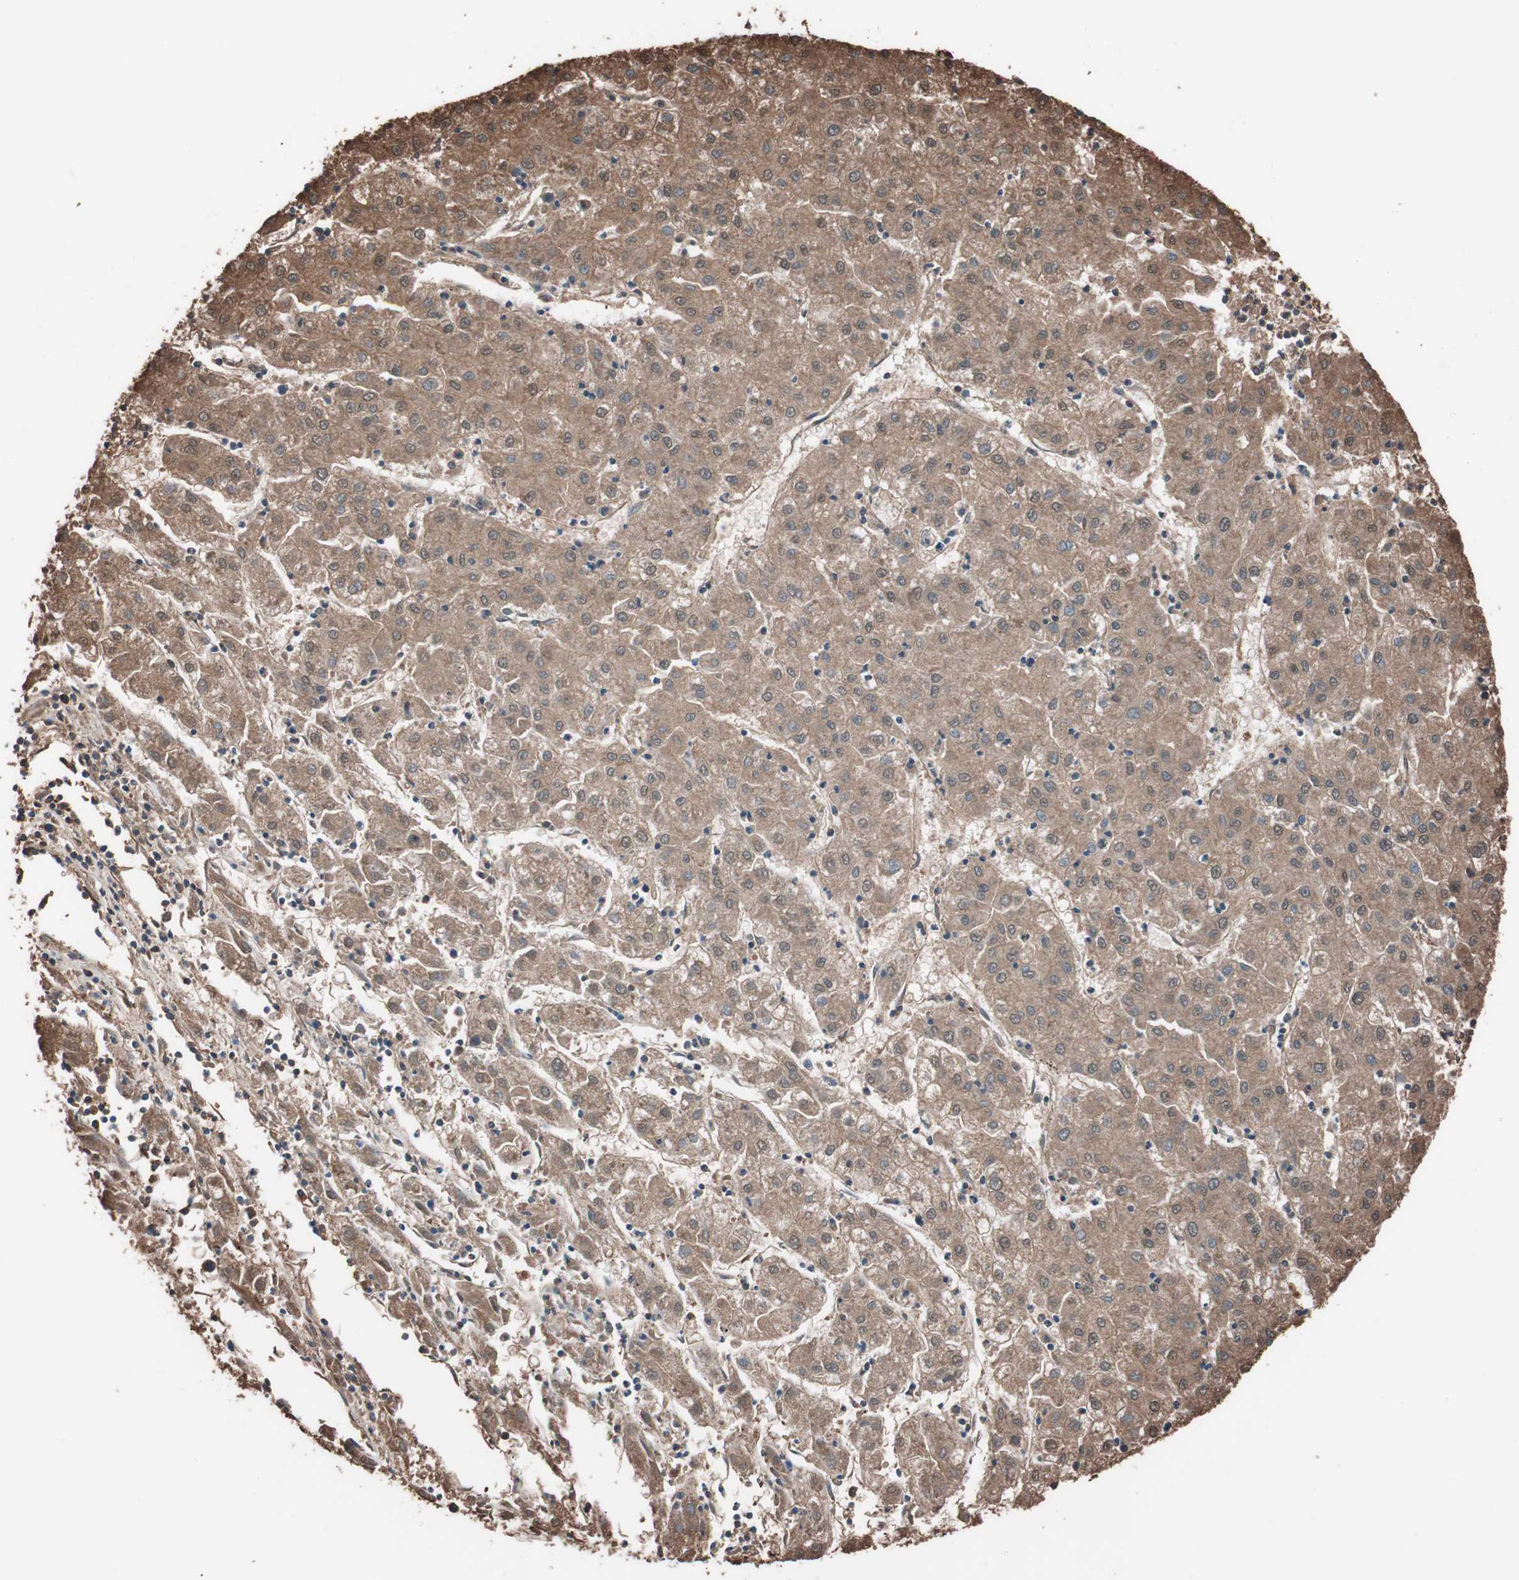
{"staining": {"intensity": "strong", "quantity": ">75%", "location": "cytoplasmic/membranous"}, "tissue": "liver cancer", "cell_type": "Tumor cells", "image_type": "cancer", "snomed": [{"axis": "morphology", "description": "Carcinoma, Hepatocellular, NOS"}, {"axis": "topography", "description": "Liver"}], "caption": "Approximately >75% of tumor cells in liver hepatocellular carcinoma display strong cytoplasmic/membranous protein staining as visualized by brown immunohistochemical staining.", "gene": "CALM2", "patient": {"sex": "male", "age": 72}}